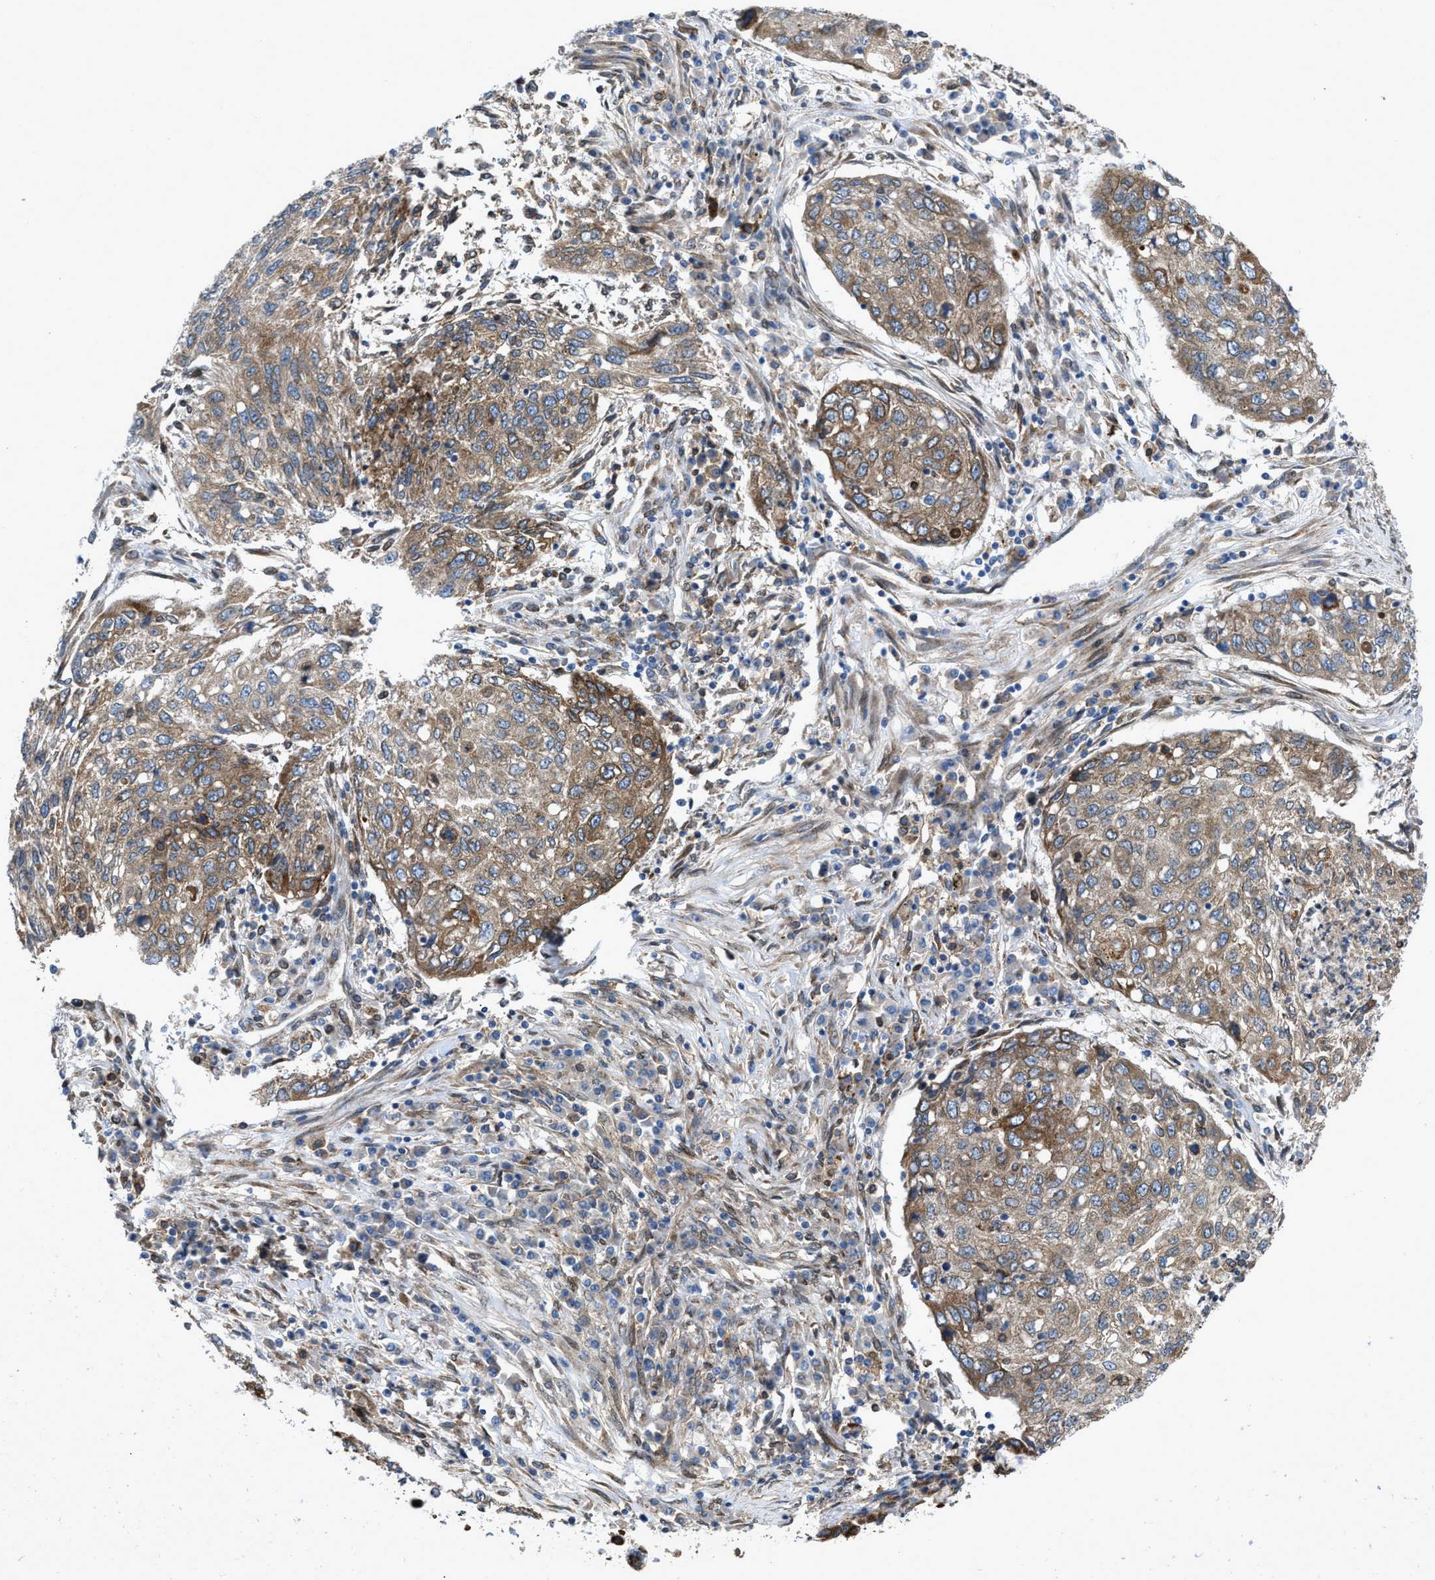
{"staining": {"intensity": "moderate", "quantity": ">75%", "location": "cytoplasmic/membranous"}, "tissue": "lung cancer", "cell_type": "Tumor cells", "image_type": "cancer", "snomed": [{"axis": "morphology", "description": "Squamous cell carcinoma, NOS"}, {"axis": "topography", "description": "Lung"}], "caption": "Approximately >75% of tumor cells in lung cancer exhibit moderate cytoplasmic/membranous protein positivity as visualized by brown immunohistochemical staining.", "gene": "ERLIN2", "patient": {"sex": "female", "age": 63}}